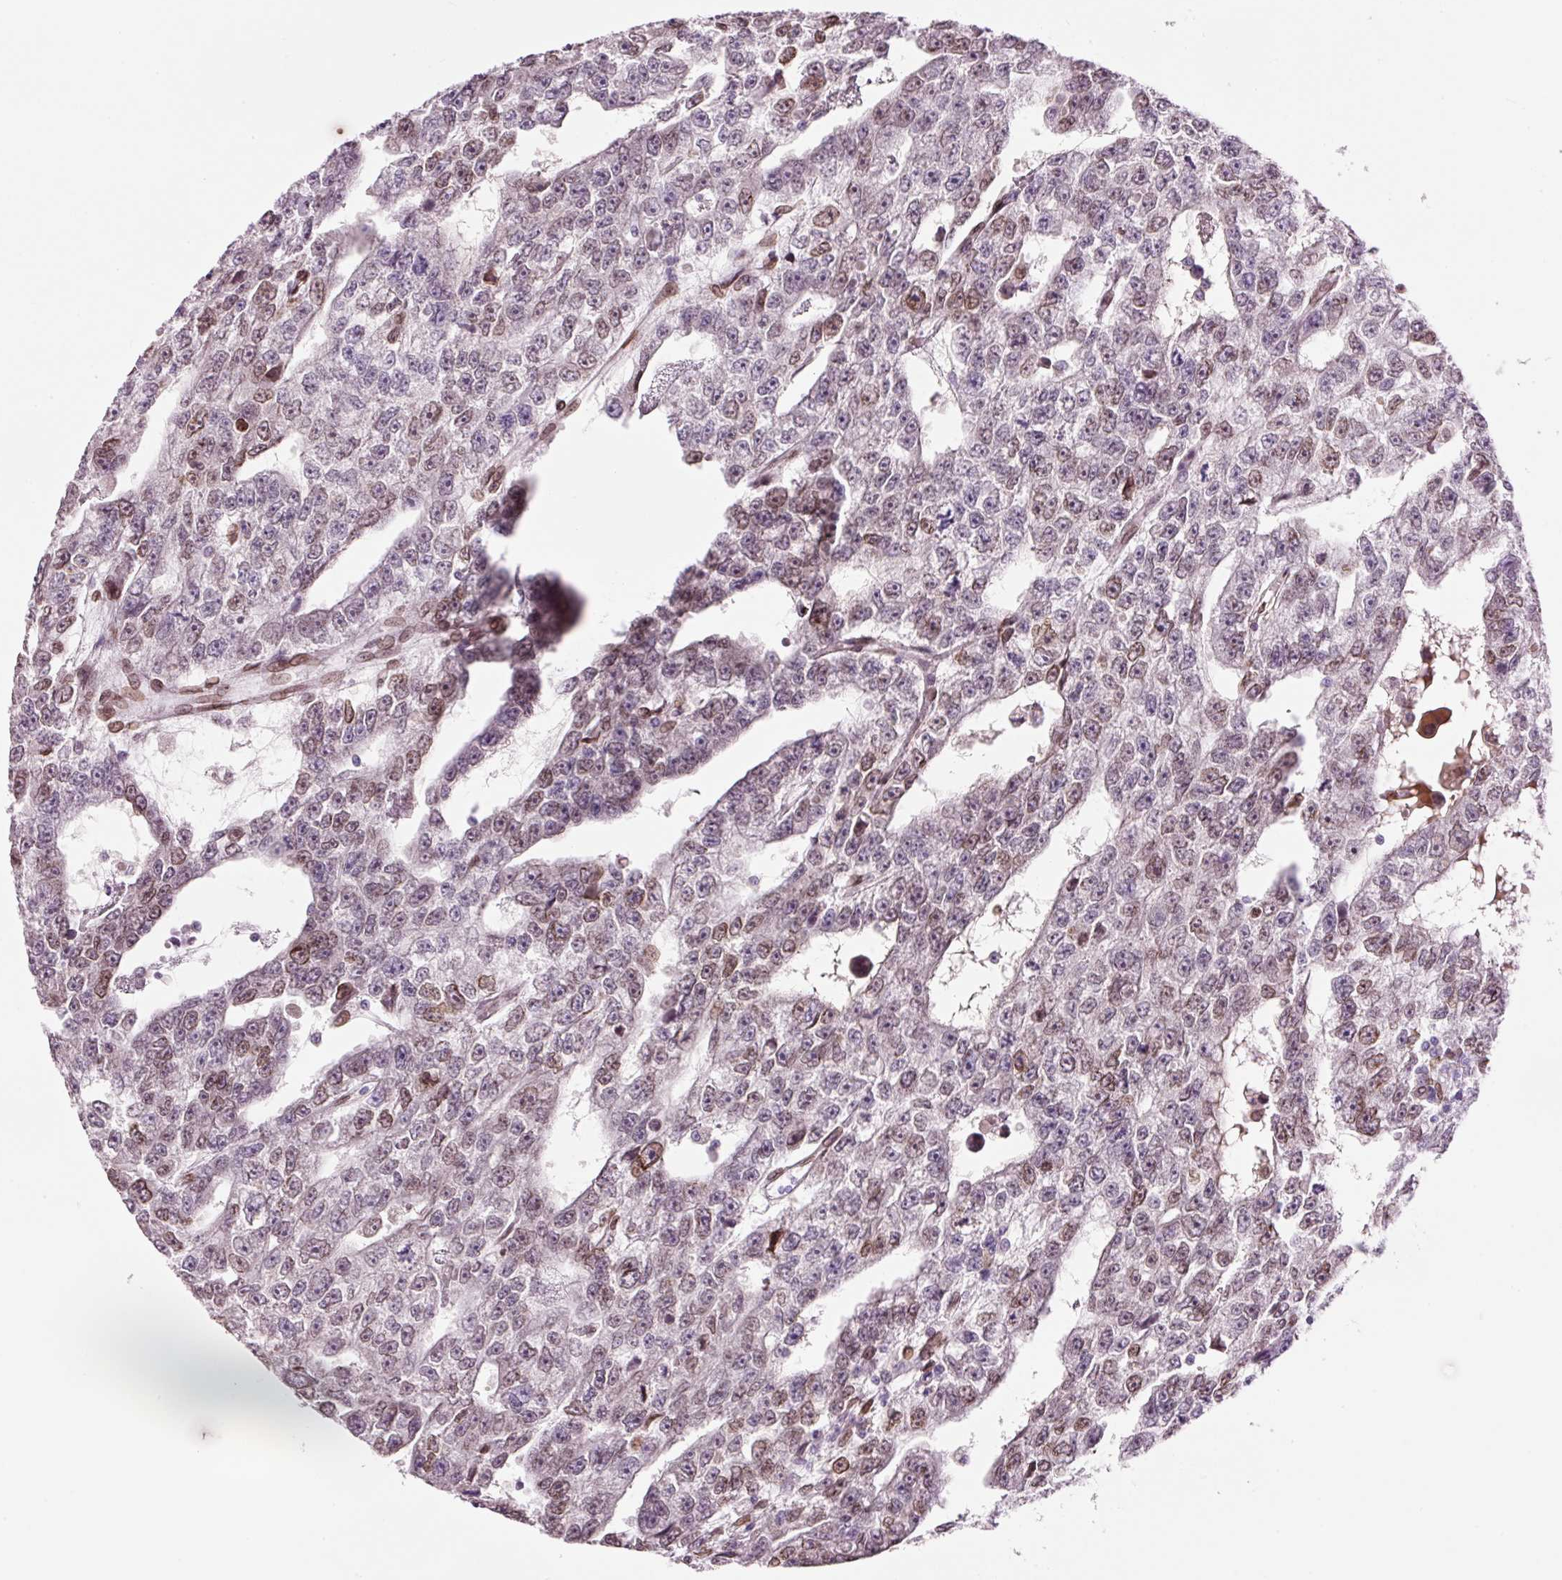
{"staining": {"intensity": "moderate", "quantity": "25%-75%", "location": "cytoplasmic/membranous,nuclear"}, "tissue": "testis cancer", "cell_type": "Tumor cells", "image_type": "cancer", "snomed": [{"axis": "morphology", "description": "Carcinoma, Embryonal, NOS"}, {"axis": "topography", "description": "Testis"}], "caption": "High-magnification brightfield microscopy of testis cancer stained with DAB (3,3'-diaminobenzidine) (brown) and counterstained with hematoxylin (blue). tumor cells exhibit moderate cytoplasmic/membranous and nuclear staining is seen in approximately25%-75% of cells.", "gene": "ZNF224", "patient": {"sex": "male", "age": 20}}